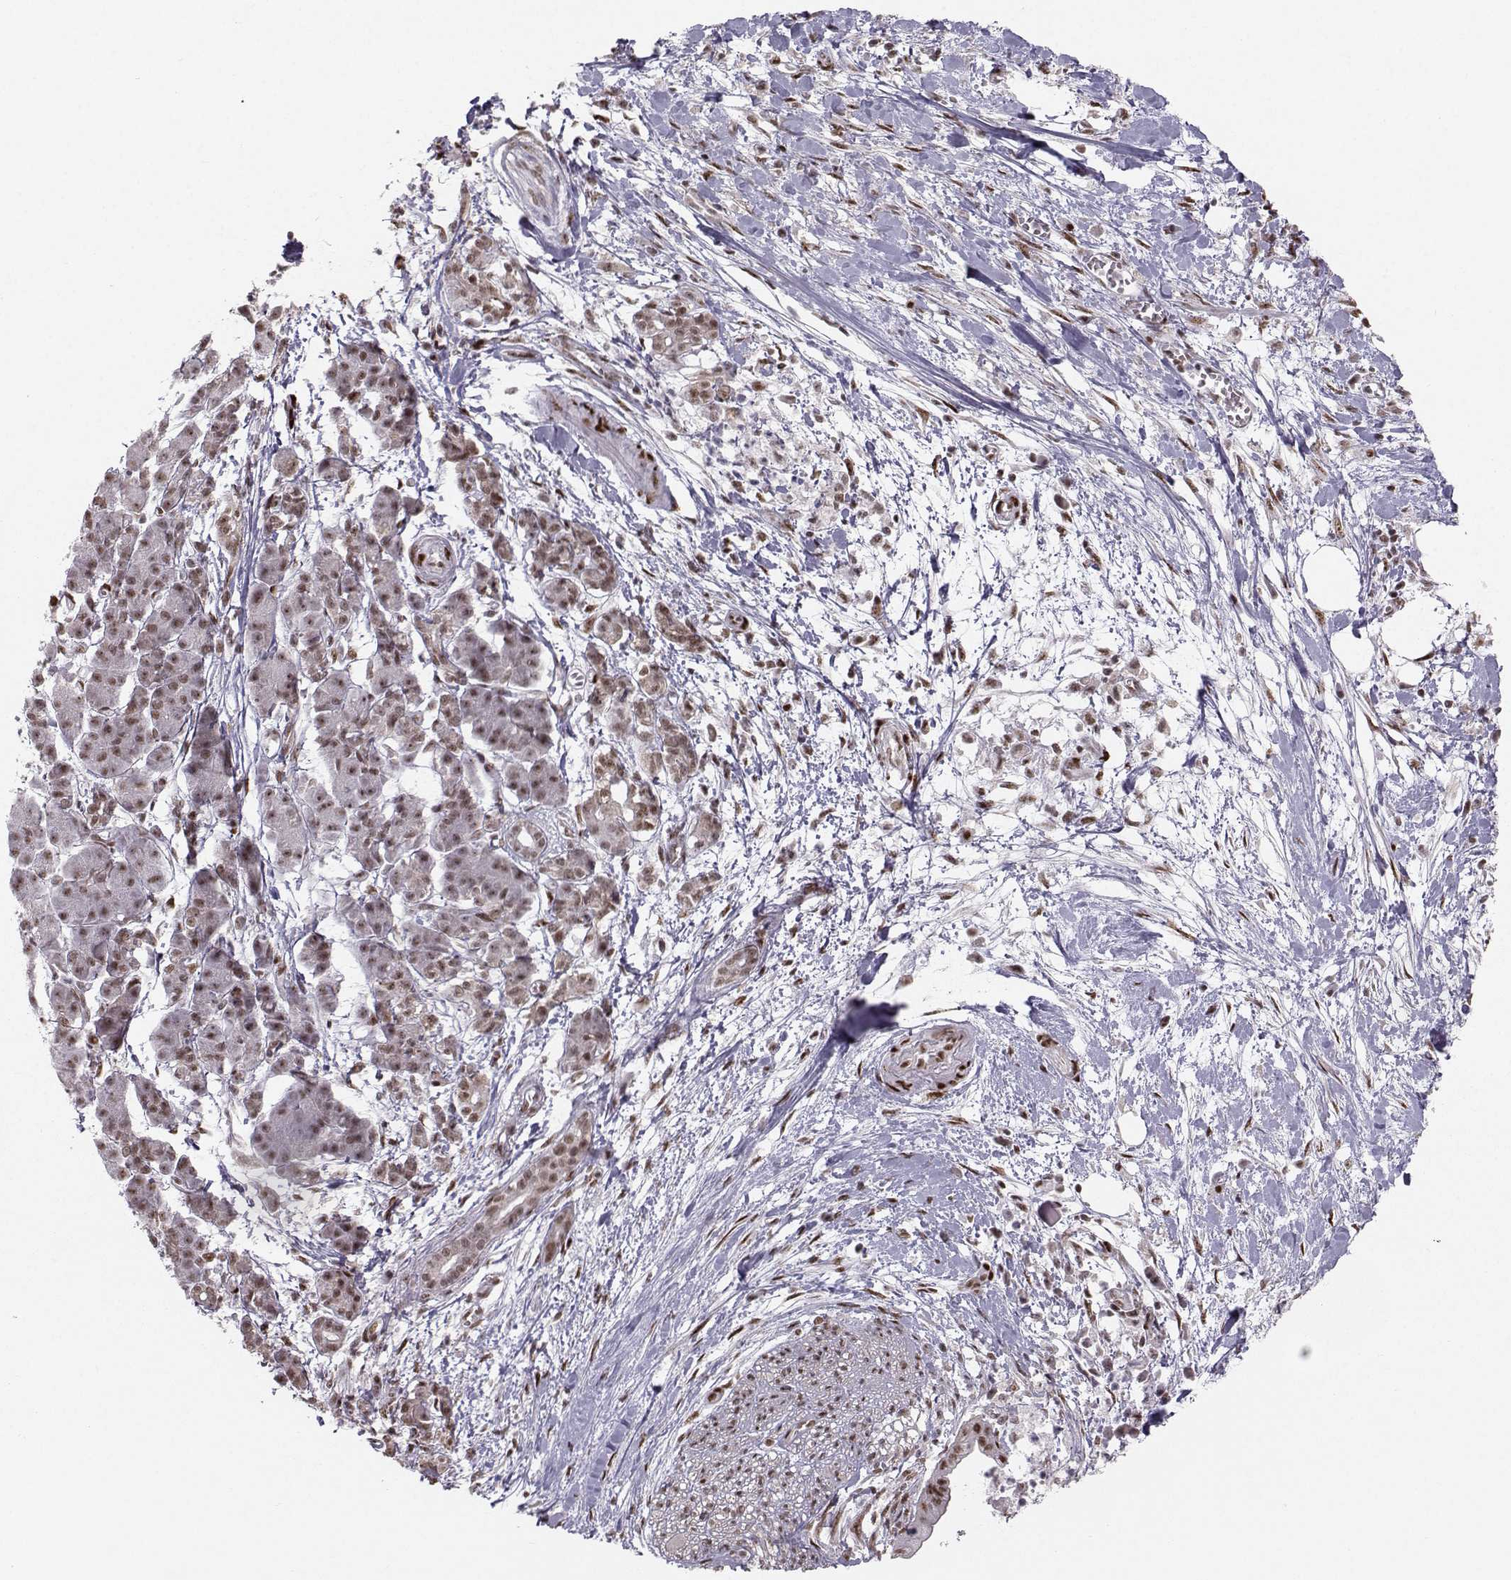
{"staining": {"intensity": "moderate", "quantity": "<25%", "location": "nuclear"}, "tissue": "pancreatic cancer", "cell_type": "Tumor cells", "image_type": "cancer", "snomed": [{"axis": "morphology", "description": "Normal tissue, NOS"}, {"axis": "morphology", "description": "Adenocarcinoma, NOS"}, {"axis": "topography", "description": "Lymph node"}, {"axis": "topography", "description": "Pancreas"}], "caption": "An immunohistochemistry micrograph of tumor tissue is shown. Protein staining in brown shows moderate nuclear positivity in pancreatic cancer within tumor cells. The staining is performed using DAB (3,3'-diaminobenzidine) brown chromogen to label protein expression. The nuclei are counter-stained blue using hematoxylin.", "gene": "SNAPC2", "patient": {"sex": "female", "age": 58}}